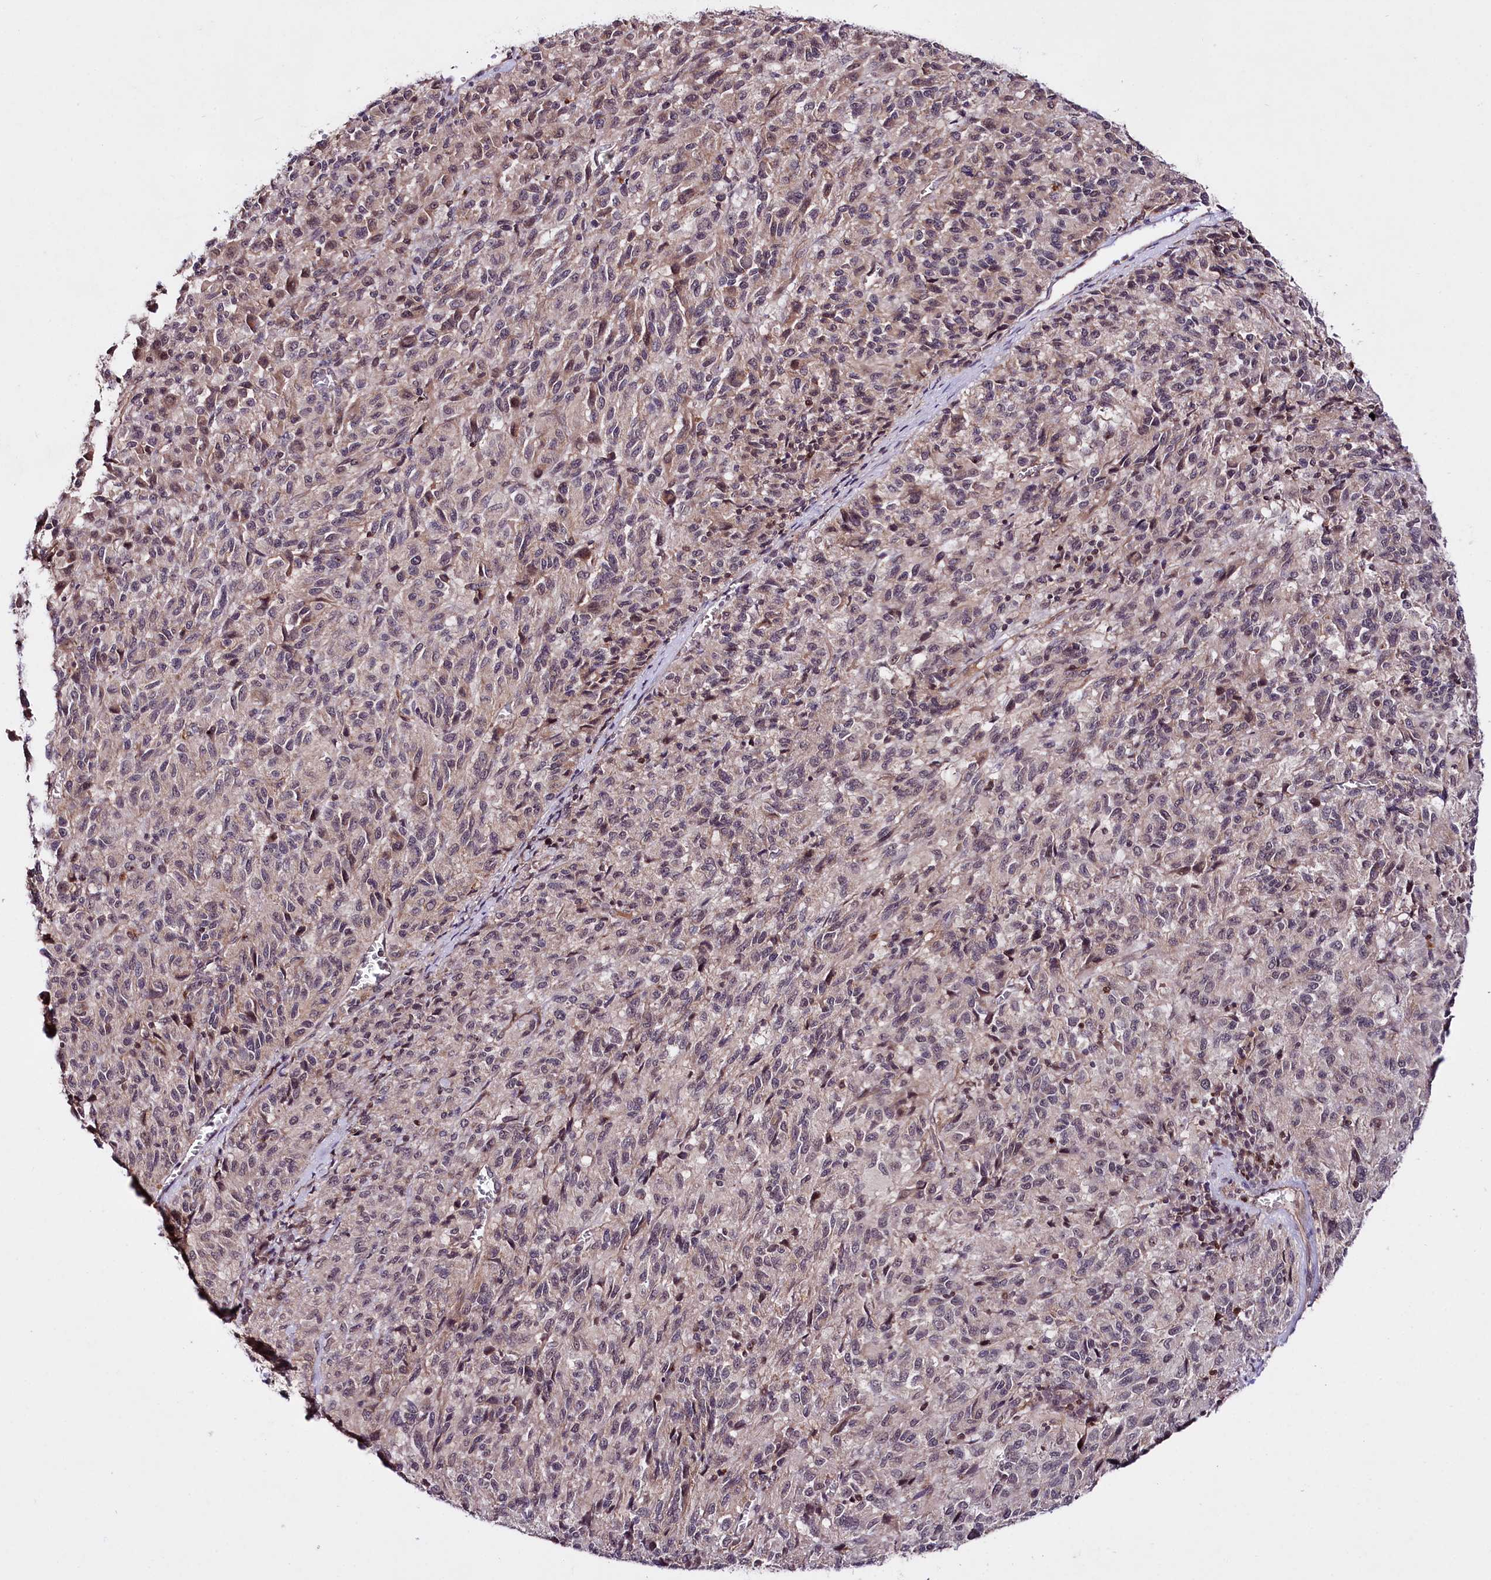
{"staining": {"intensity": "weak", "quantity": "<25%", "location": "cytoplasmic/membranous"}, "tissue": "melanoma", "cell_type": "Tumor cells", "image_type": "cancer", "snomed": [{"axis": "morphology", "description": "Malignant melanoma, Metastatic site"}, {"axis": "topography", "description": "Lung"}], "caption": "Image shows no protein staining in tumor cells of melanoma tissue.", "gene": "TAFAZZIN", "patient": {"sex": "male", "age": 64}}